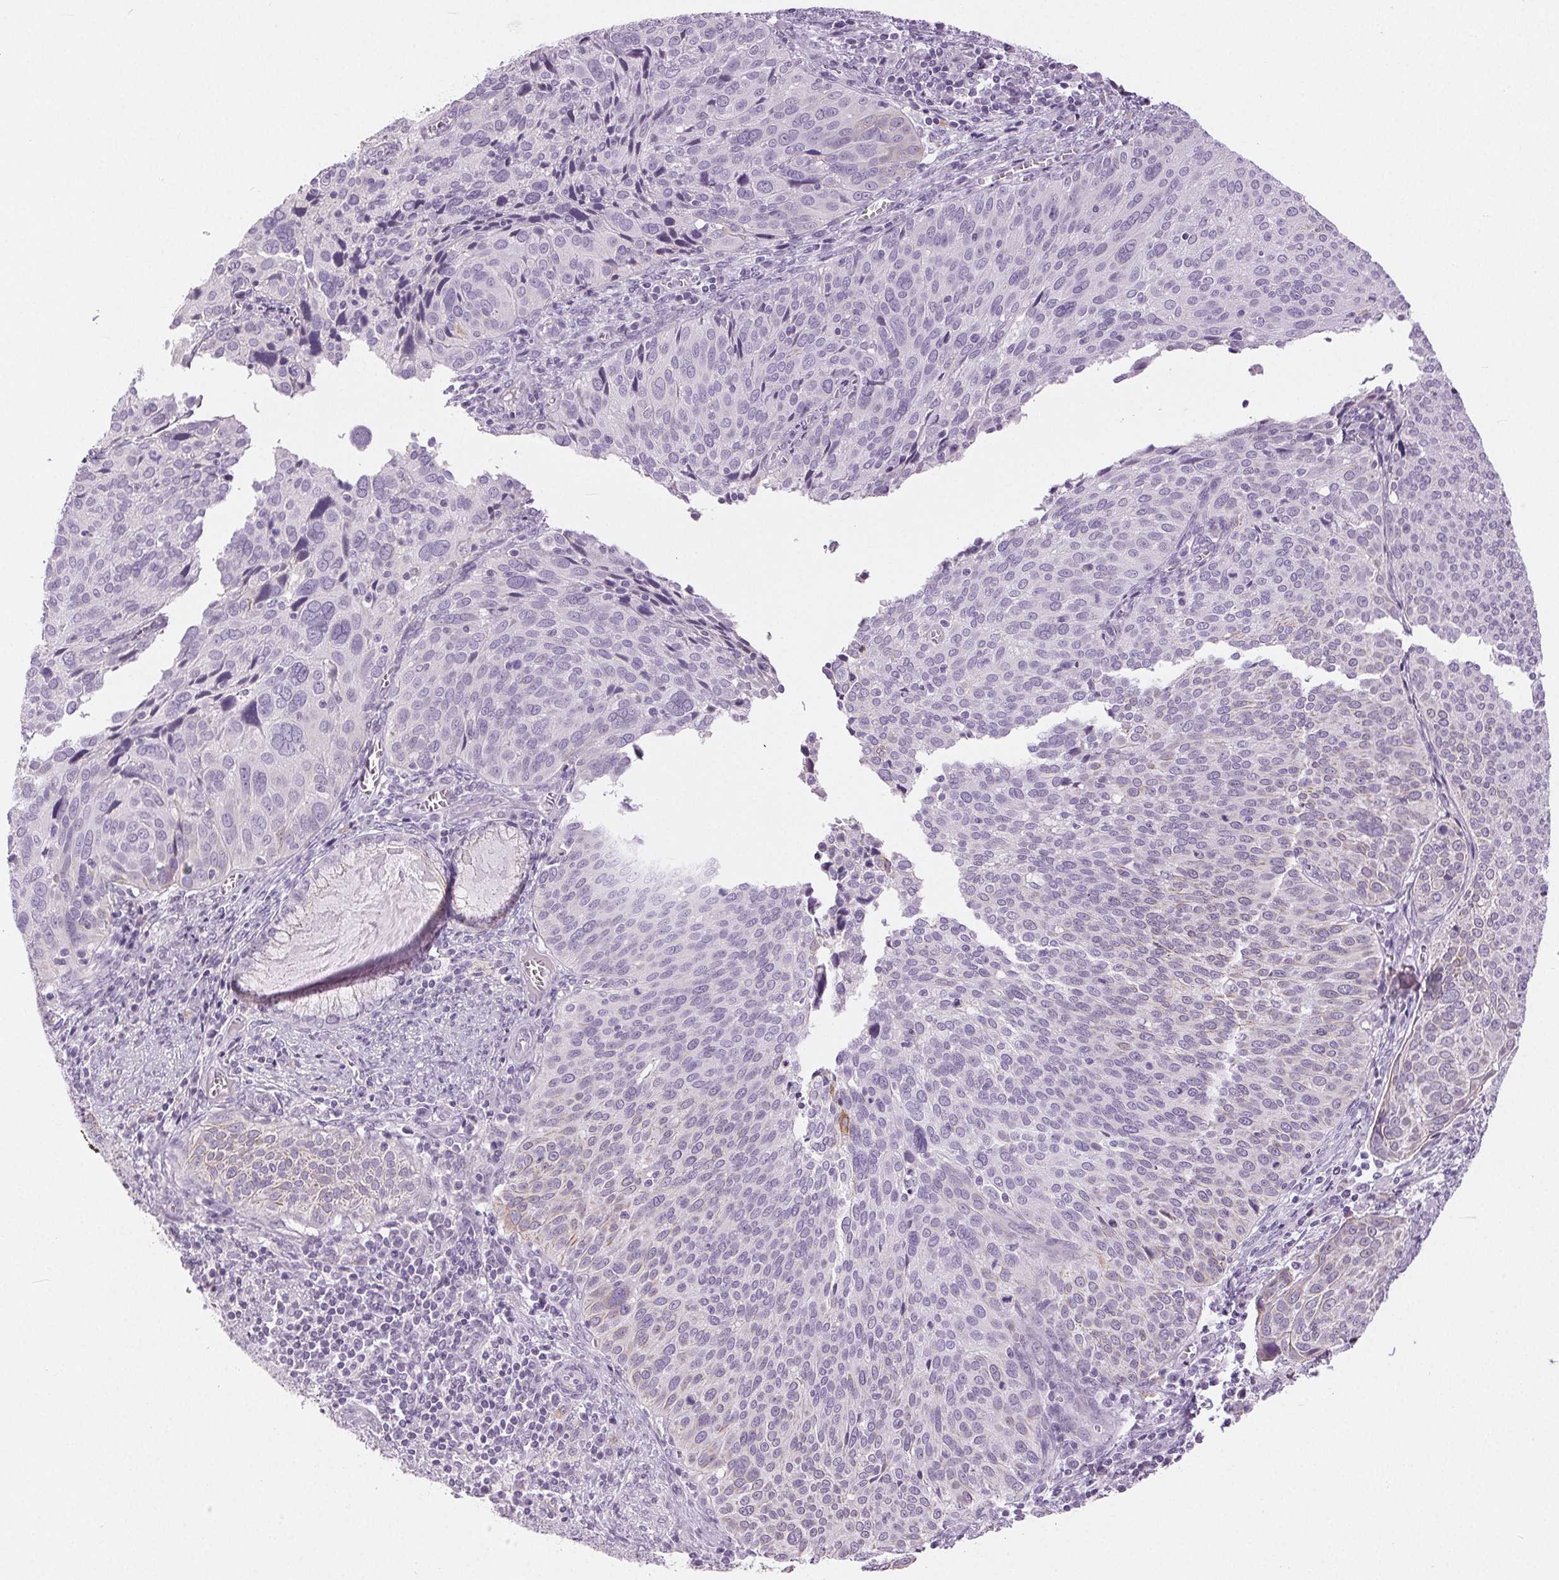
{"staining": {"intensity": "weak", "quantity": "<25%", "location": "cytoplasmic/membranous"}, "tissue": "cervical cancer", "cell_type": "Tumor cells", "image_type": "cancer", "snomed": [{"axis": "morphology", "description": "Squamous cell carcinoma, NOS"}, {"axis": "topography", "description": "Cervix"}], "caption": "Immunohistochemical staining of squamous cell carcinoma (cervical) demonstrates no significant positivity in tumor cells. (Brightfield microscopy of DAB (3,3'-diaminobenzidine) IHC at high magnification).", "gene": "MISP", "patient": {"sex": "female", "age": 39}}